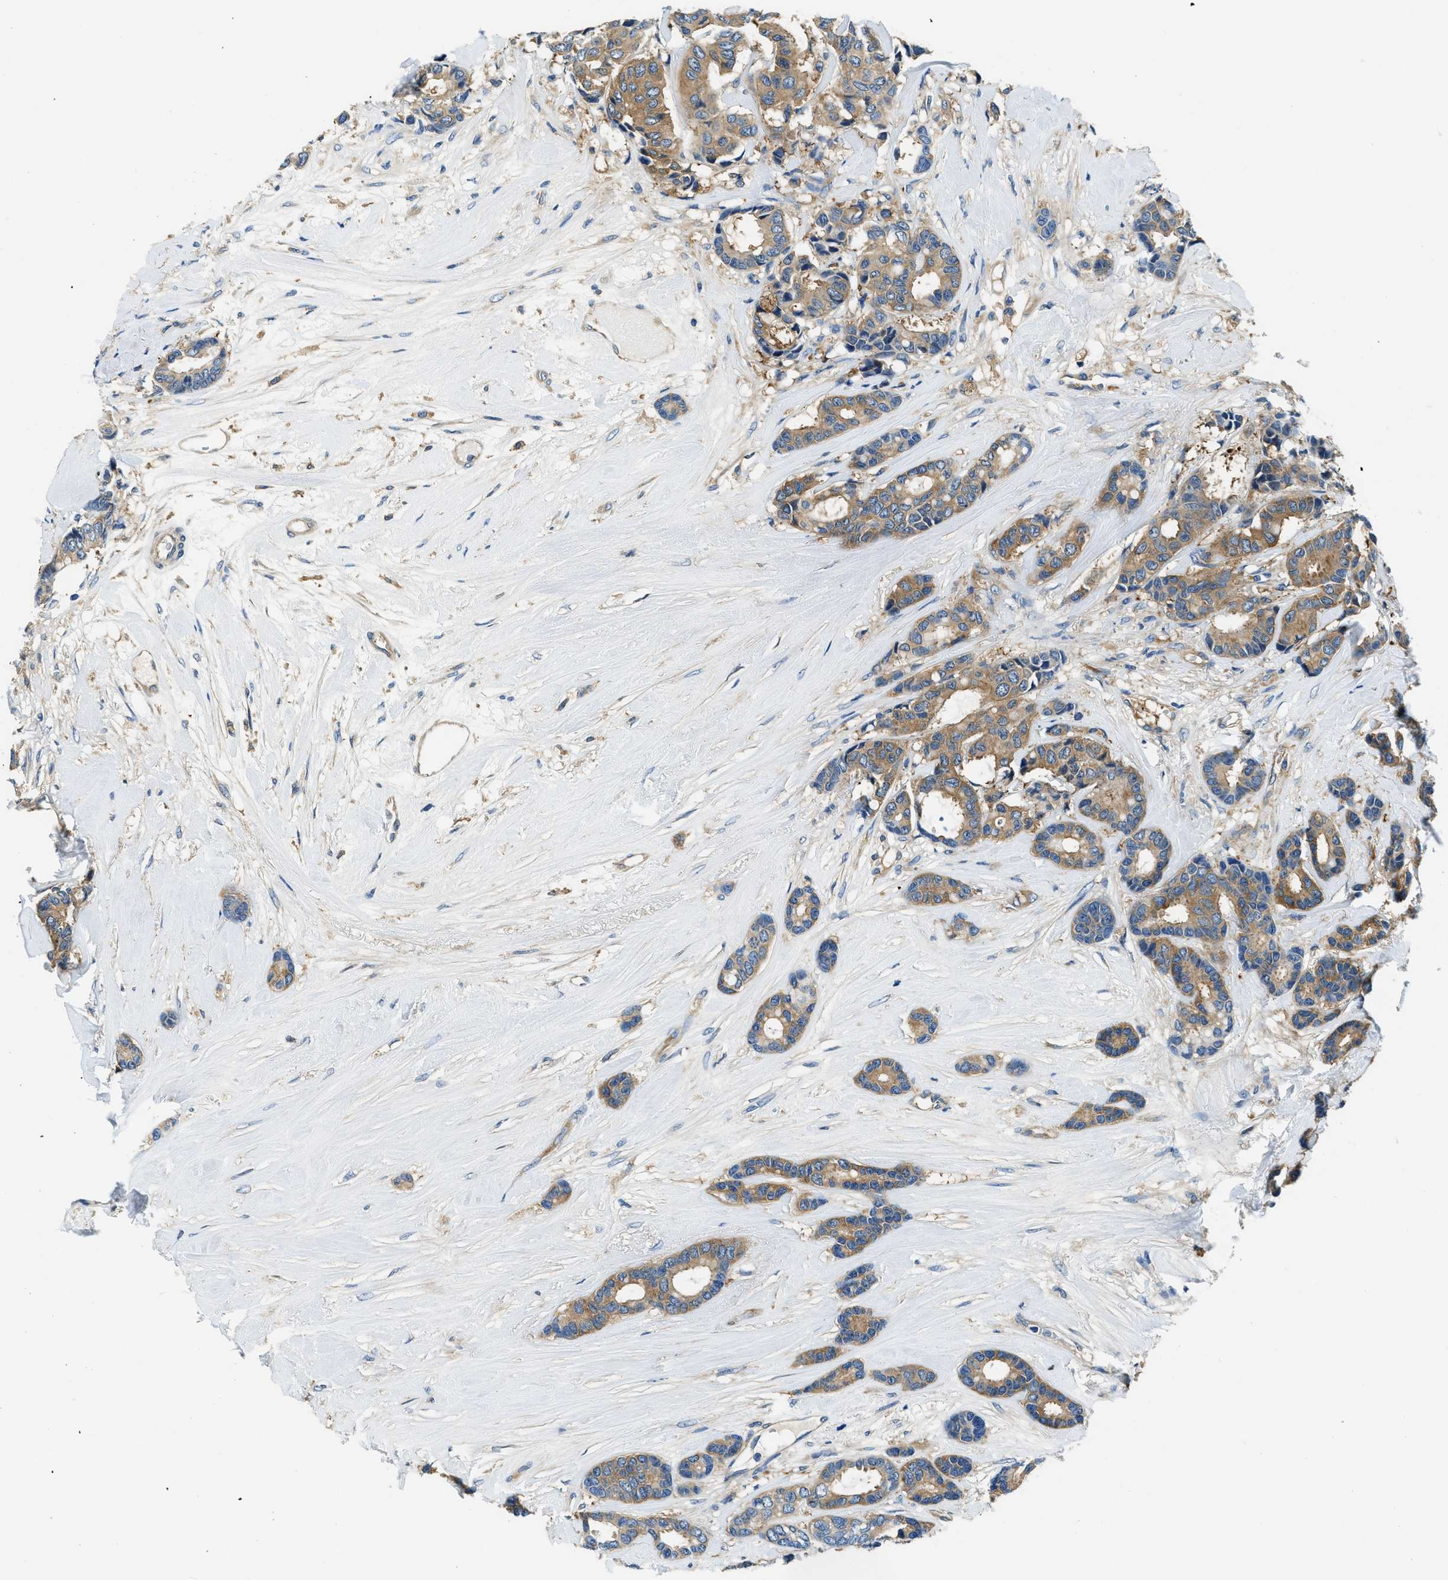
{"staining": {"intensity": "moderate", "quantity": ">75%", "location": "cytoplasmic/membranous"}, "tissue": "breast cancer", "cell_type": "Tumor cells", "image_type": "cancer", "snomed": [{"axis": "morphology", "description": "Duct carcinoma"}, {"axis": "topography", "description": "Breast"}], "caption": "IHC image of human breast intraductal carcinoma stained for a protein (brown), which shows medium levels of moderate cytoplasmic/membranous staining in about >75% of tumor cells.", "gene": "TWF1", "patient": {"sex": "female", "age": 87}}